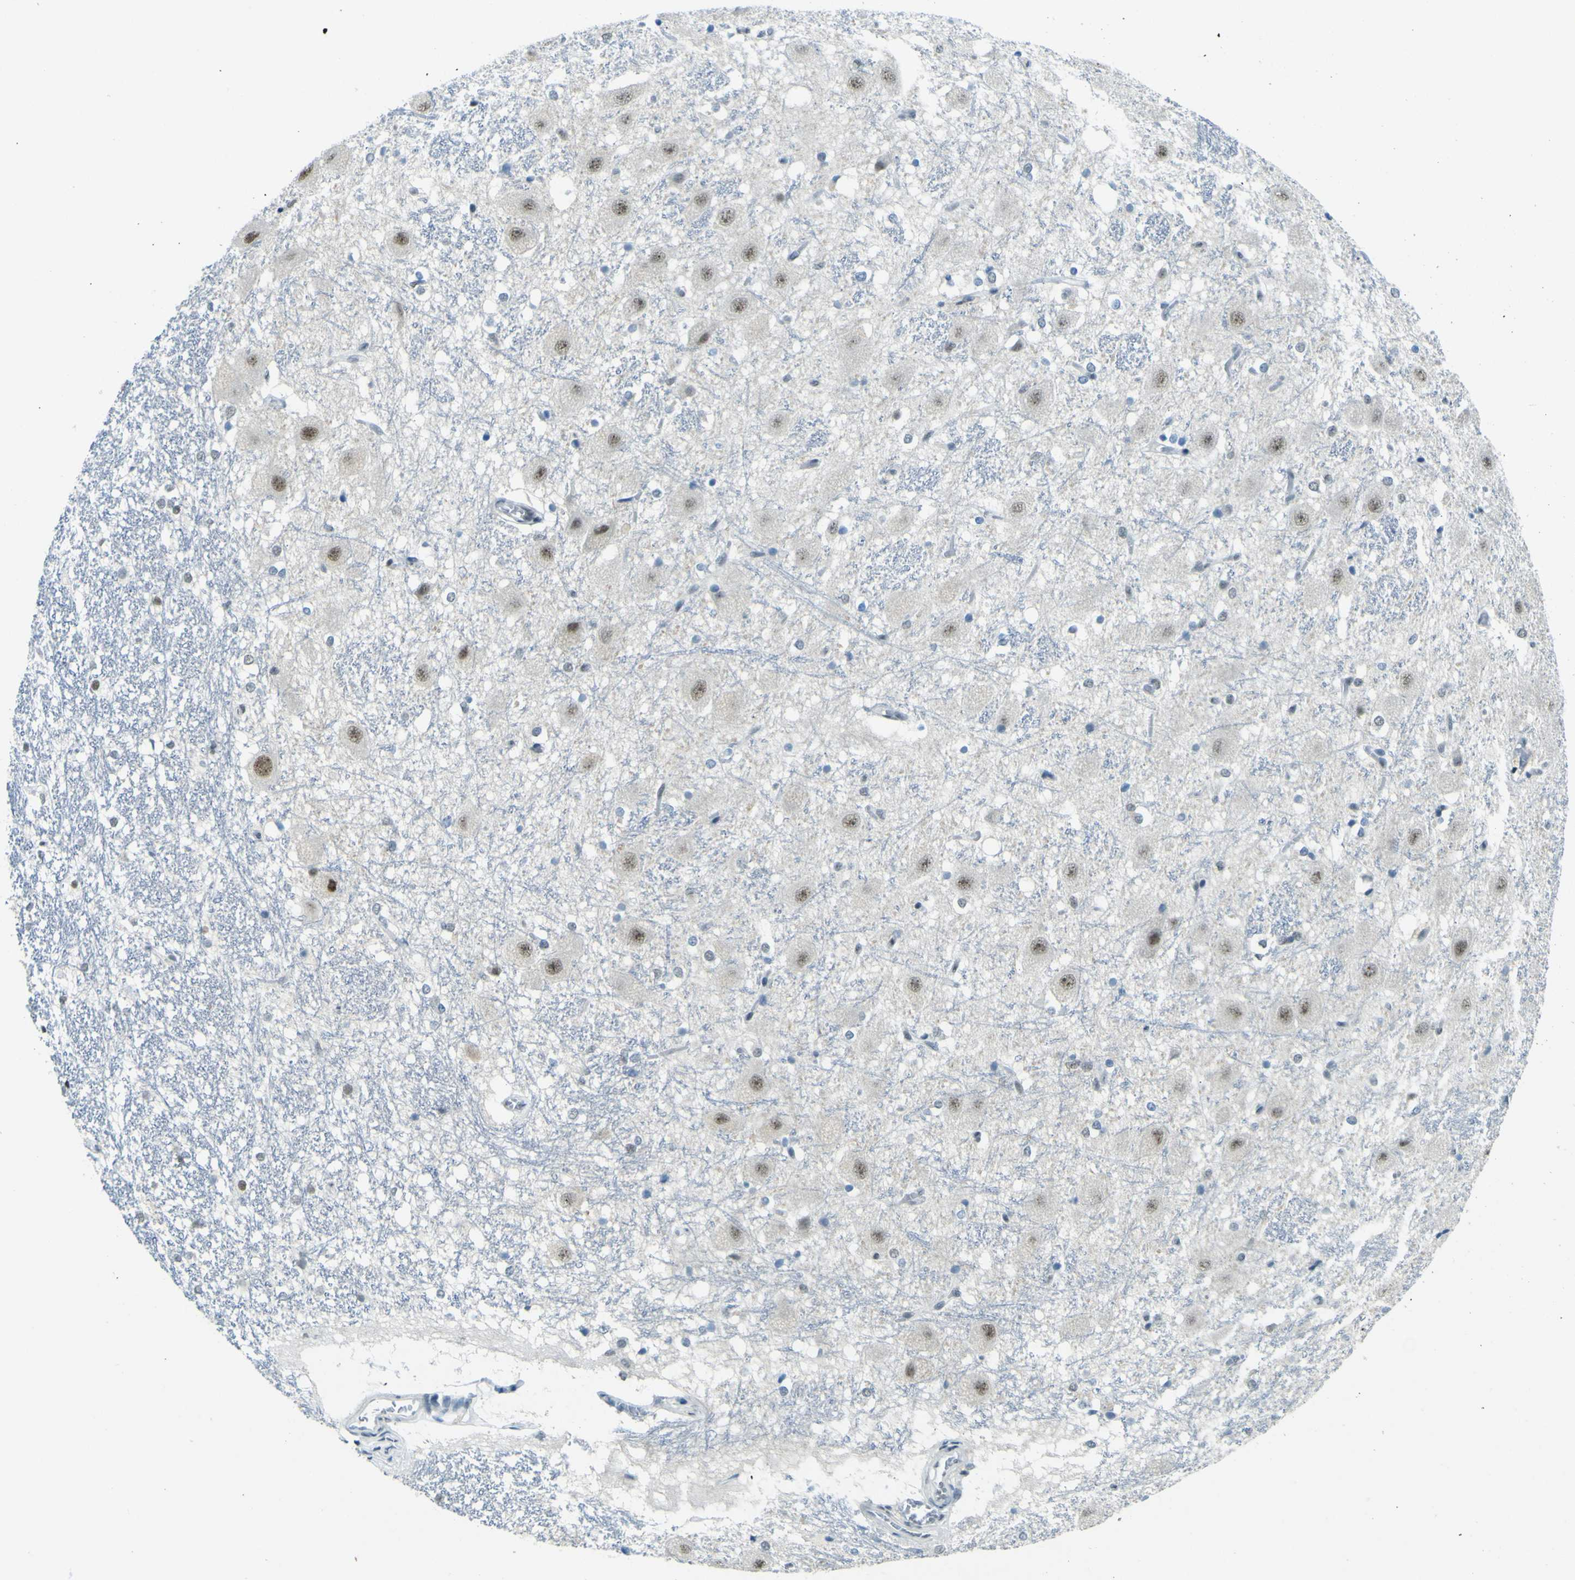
{"staining": {"intensity": "negative", "quantity": "none", "location": "none"}, "tissue": "hippocampus", "cell_type": "Glial cells", "image_type": "normal", "snomed": [{"axis": "morphology", "description": "Normal tissue, NOS"}, {"axis": "topography", "description": "Hippocampus"}], "caption": "High power microscopy micrograph of an immunohistochemistry (IHC) histopathology image of normal hippocampus, revealing no significant positivity in glial cells. (Immunohistochemistry (ihc), brightfield microscopy, high magnification).", "gene": "CEBPG", "patient": {"sex": "female", "age": 19}}